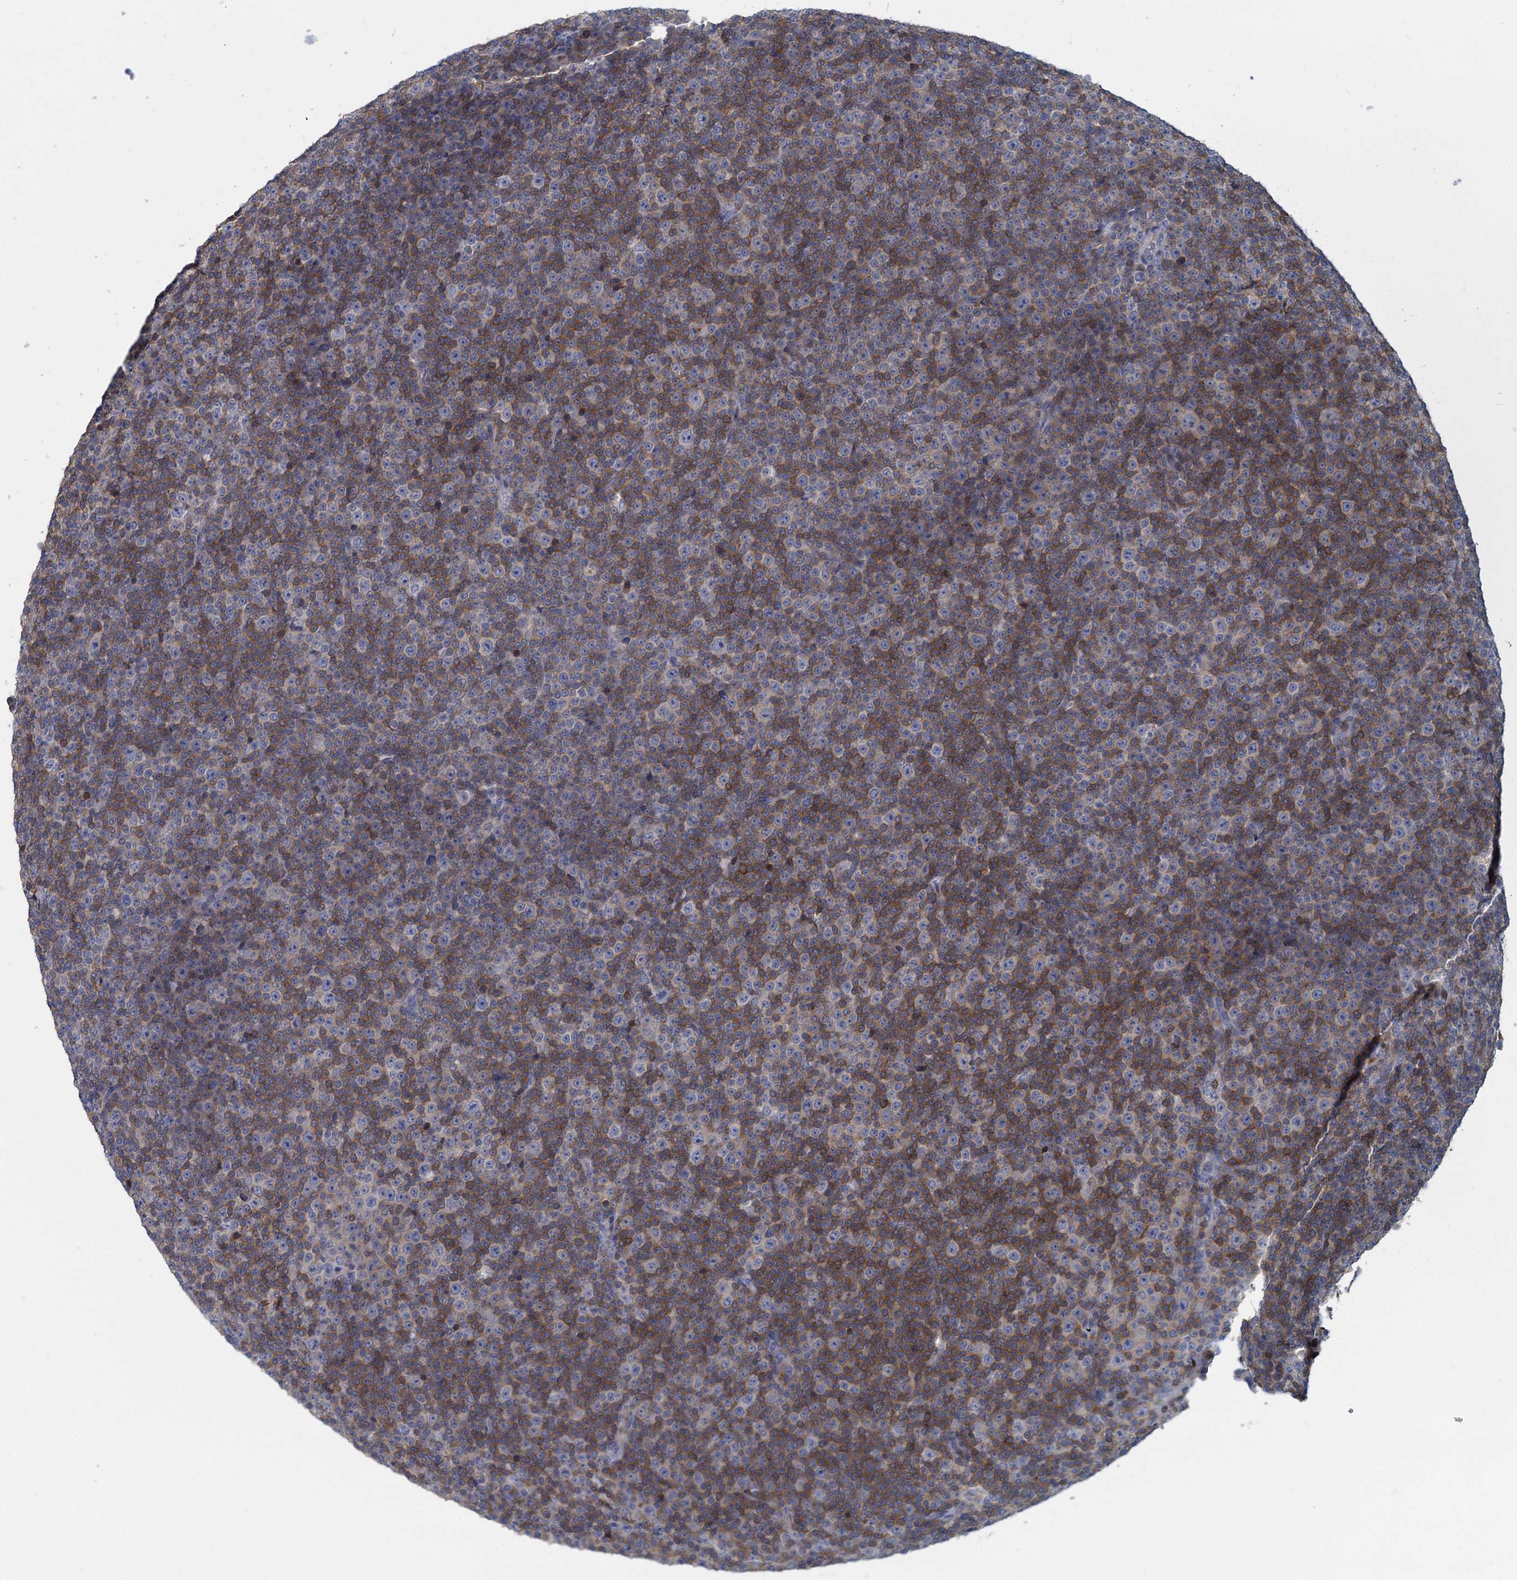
{"staining": {"intensity": "weak", "quantity": "25%-75%", "location": "cytoplasmic/membranous"}, "tissue": "lymphoma", "cell_type": "Tumor cells", "image_type": "cancer", "snomed": [{"axis": "morphology", "description": "Malignant lymphoma, non-Hodgkin's type, Low grade"}, {"axis": "topography", "description": "Lymph node"}], "caption": "Lymphoma was stained to show a protein in brown. There is low levels of weak cytoplasmic/membranous staining in about 25%-75% of tumor cells.", "gene": "ACSM3", "patient": {"sex": "female", "age": 67}}